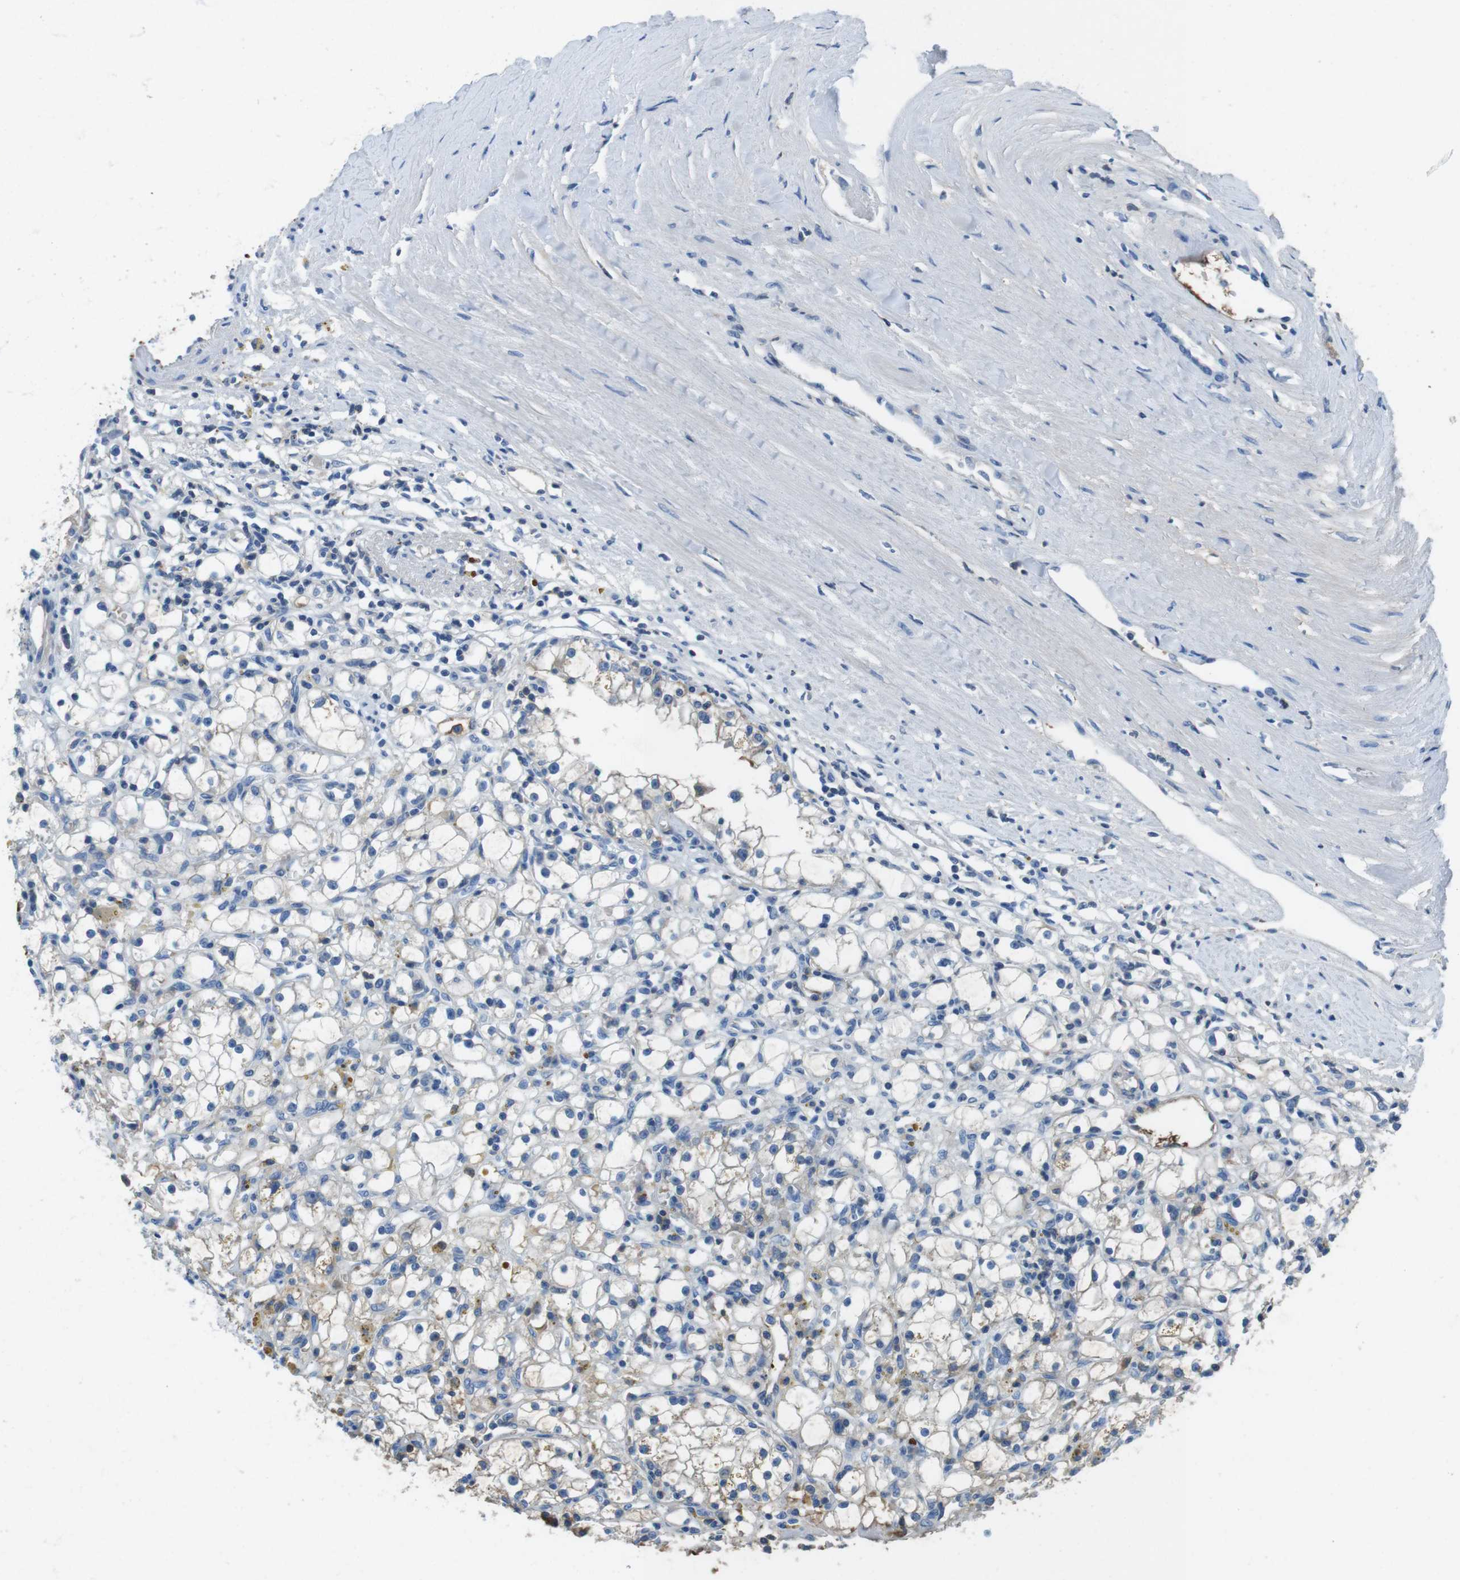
{"staining": {"intensity": "negative", "quantity": "none", "location": "none"}, "tissue": "renal cancer", "cell_type": "Tumor cells", "image_type": "cancer", "snomed": [{"axis": "morphology", "description": "Adenocarcinoma, NOS"}, {"axis": "topography", "description": "Kidney"}], "caption": "An immunohistochemistry (IHC) image of renal adenocarcinoma is shown. There is no staining in tumor cells of renal adenocarcinoma.", "gene": "TMPRSS15", "patient": {"sex": "male", "age": 56}}